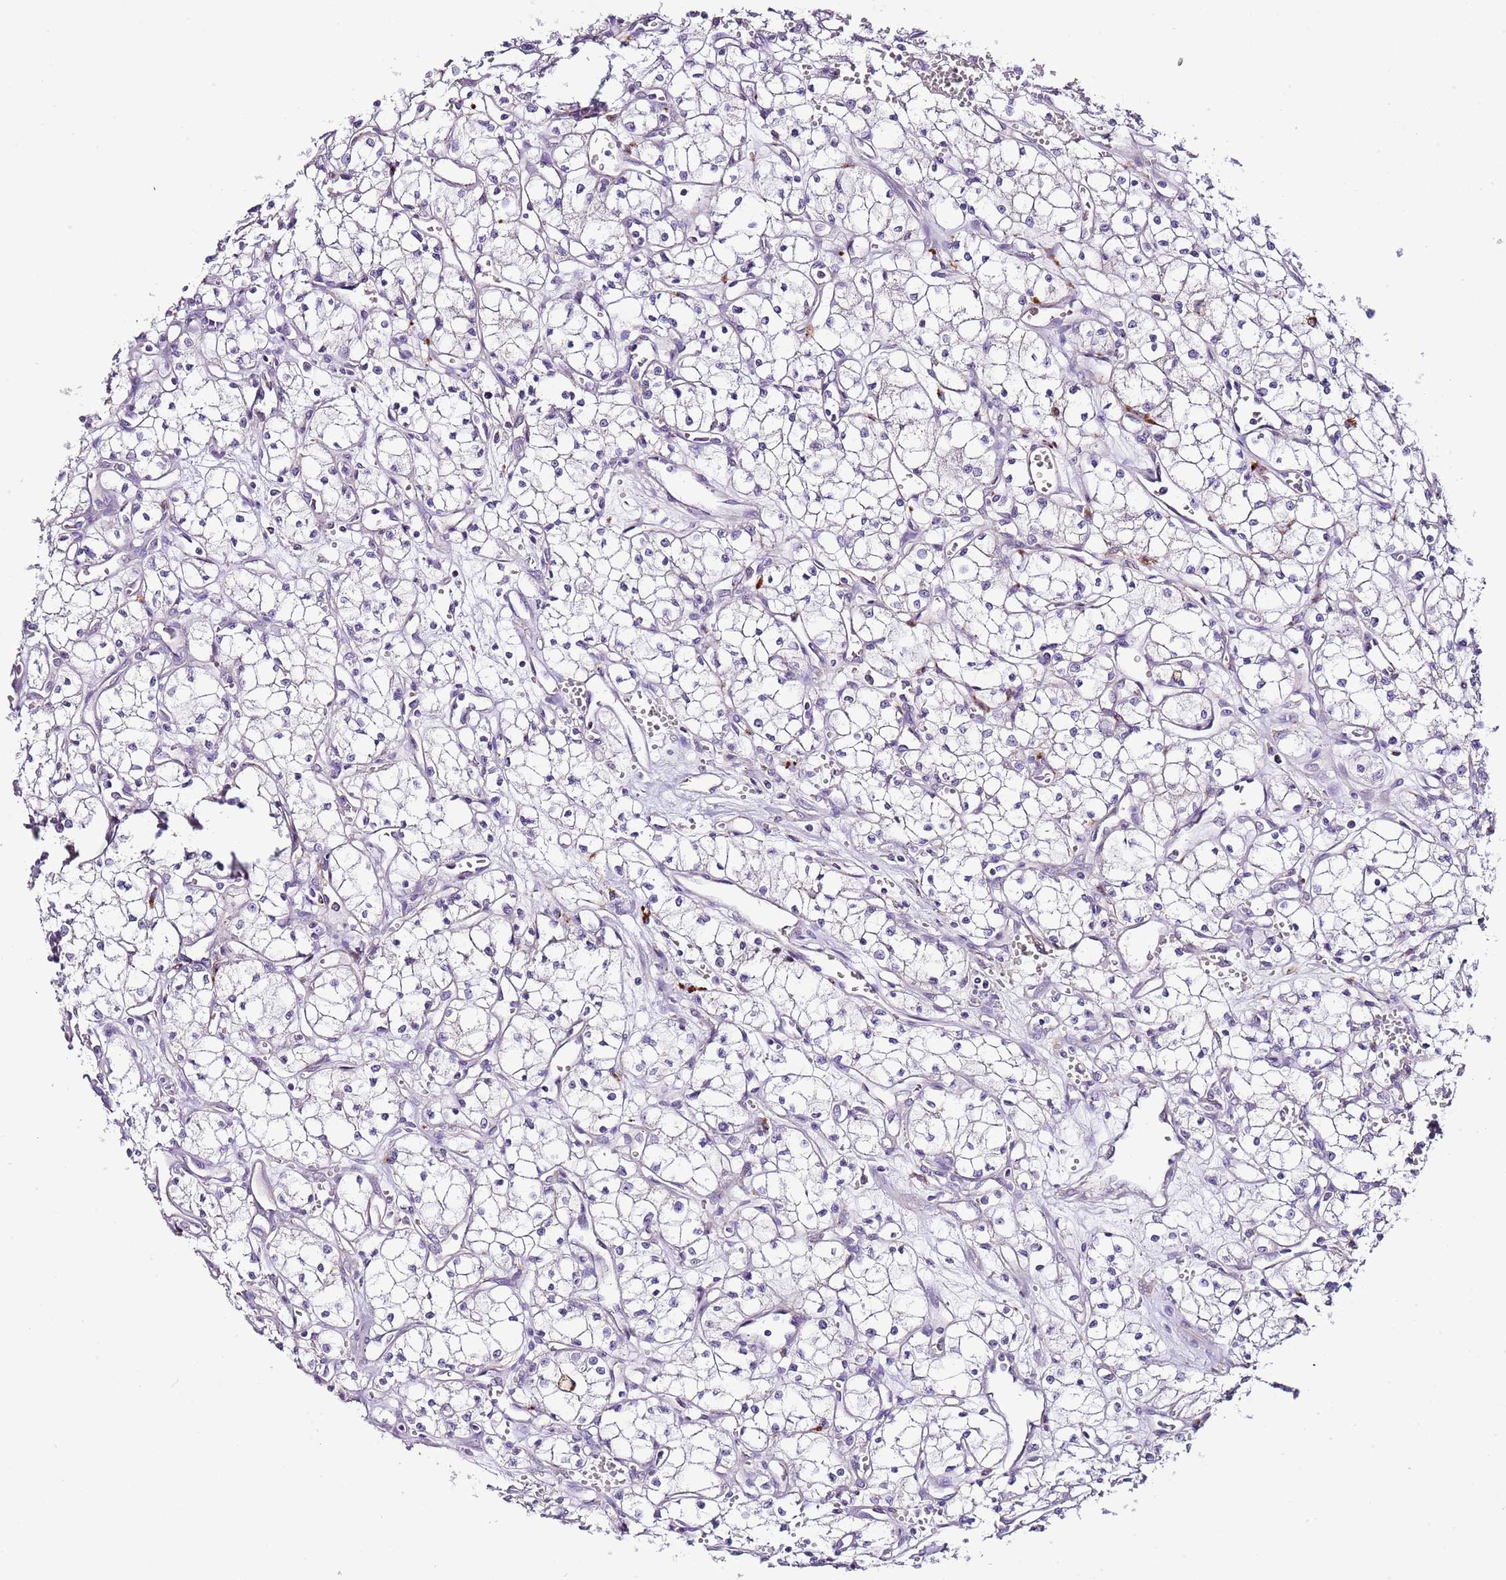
{"staining": {"intensity": "negative", "quantity": "none", "location": "none"}, "tissue": "renal cancer", "cell_type": "Tumor cells", "image_type": "cancer", "snomed": [{"axis": "morphology", "description": "Adenocarcinoma, NOS"}, {"axis": "topography", "description": "Kidney"}], "caption": "Immunohistochemistry of human renal cancer (adenocarcinoma) shows no positivity in tumor cells.", "gene": "ABHD17A", "patient": {"sex": "male", "age": 59}}